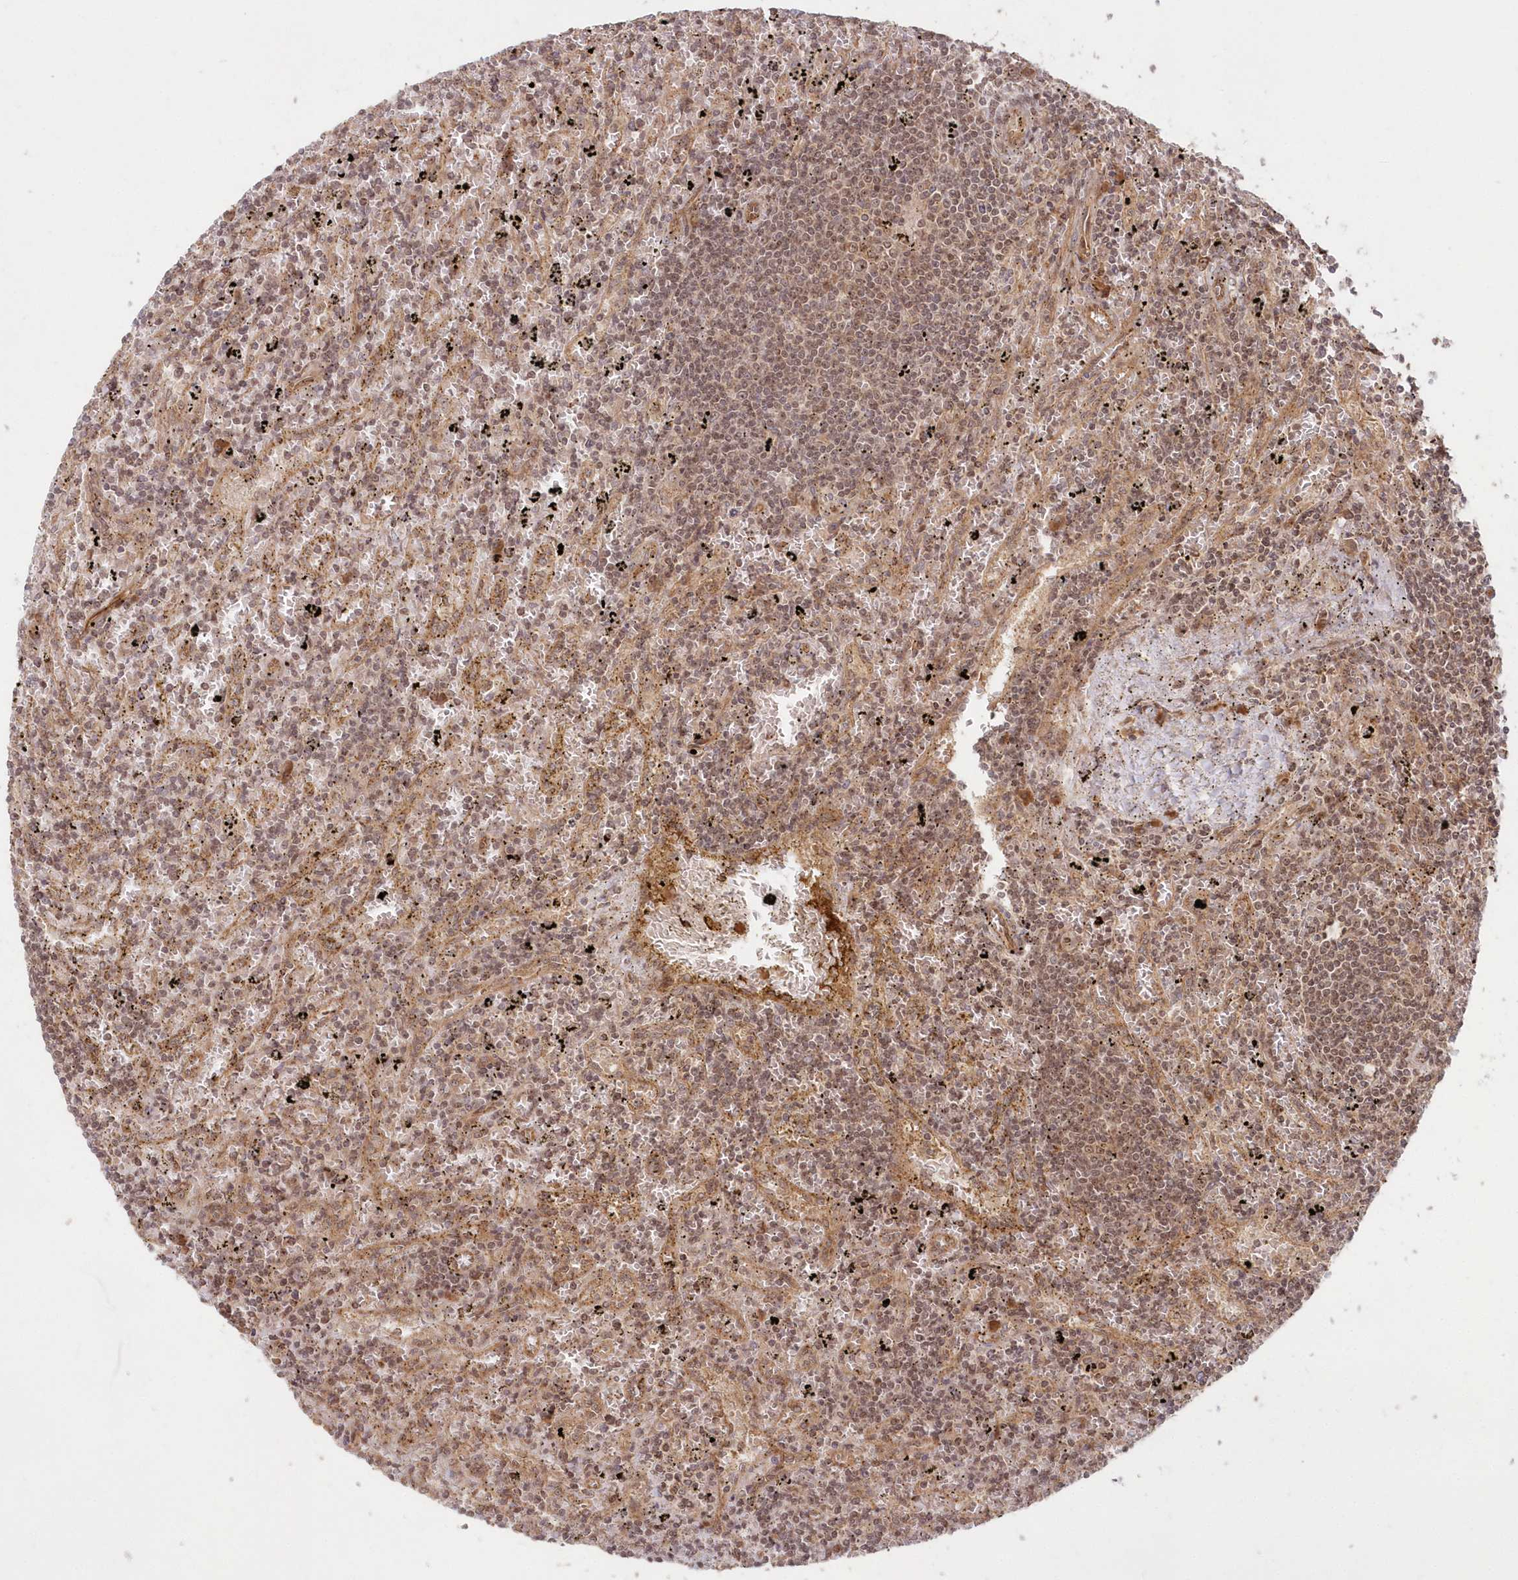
{"staining": {"intensity": "weak", "quantity": "25%-75%", "location": "nuclear"}, "tissue": "lymphoma", "cell_type": "Tumor cells", "image_type": "cancer", "snomed": [{"axis": "morphology", "description": "Malignant lymphoma, non-Hodgkin's type, Low grade"}, {"axis": "topography", "description": "Spleen"}], "caption": "Low-grade malignant lymphoma, non-Hodgkin's type stained with DAB immunohistochemistry shows low levels of weak nuclear staining in approximately 25%-75% of tumor cells.", "gene": "SERINC1", "patient": {"sex": "male", "age": 76}}